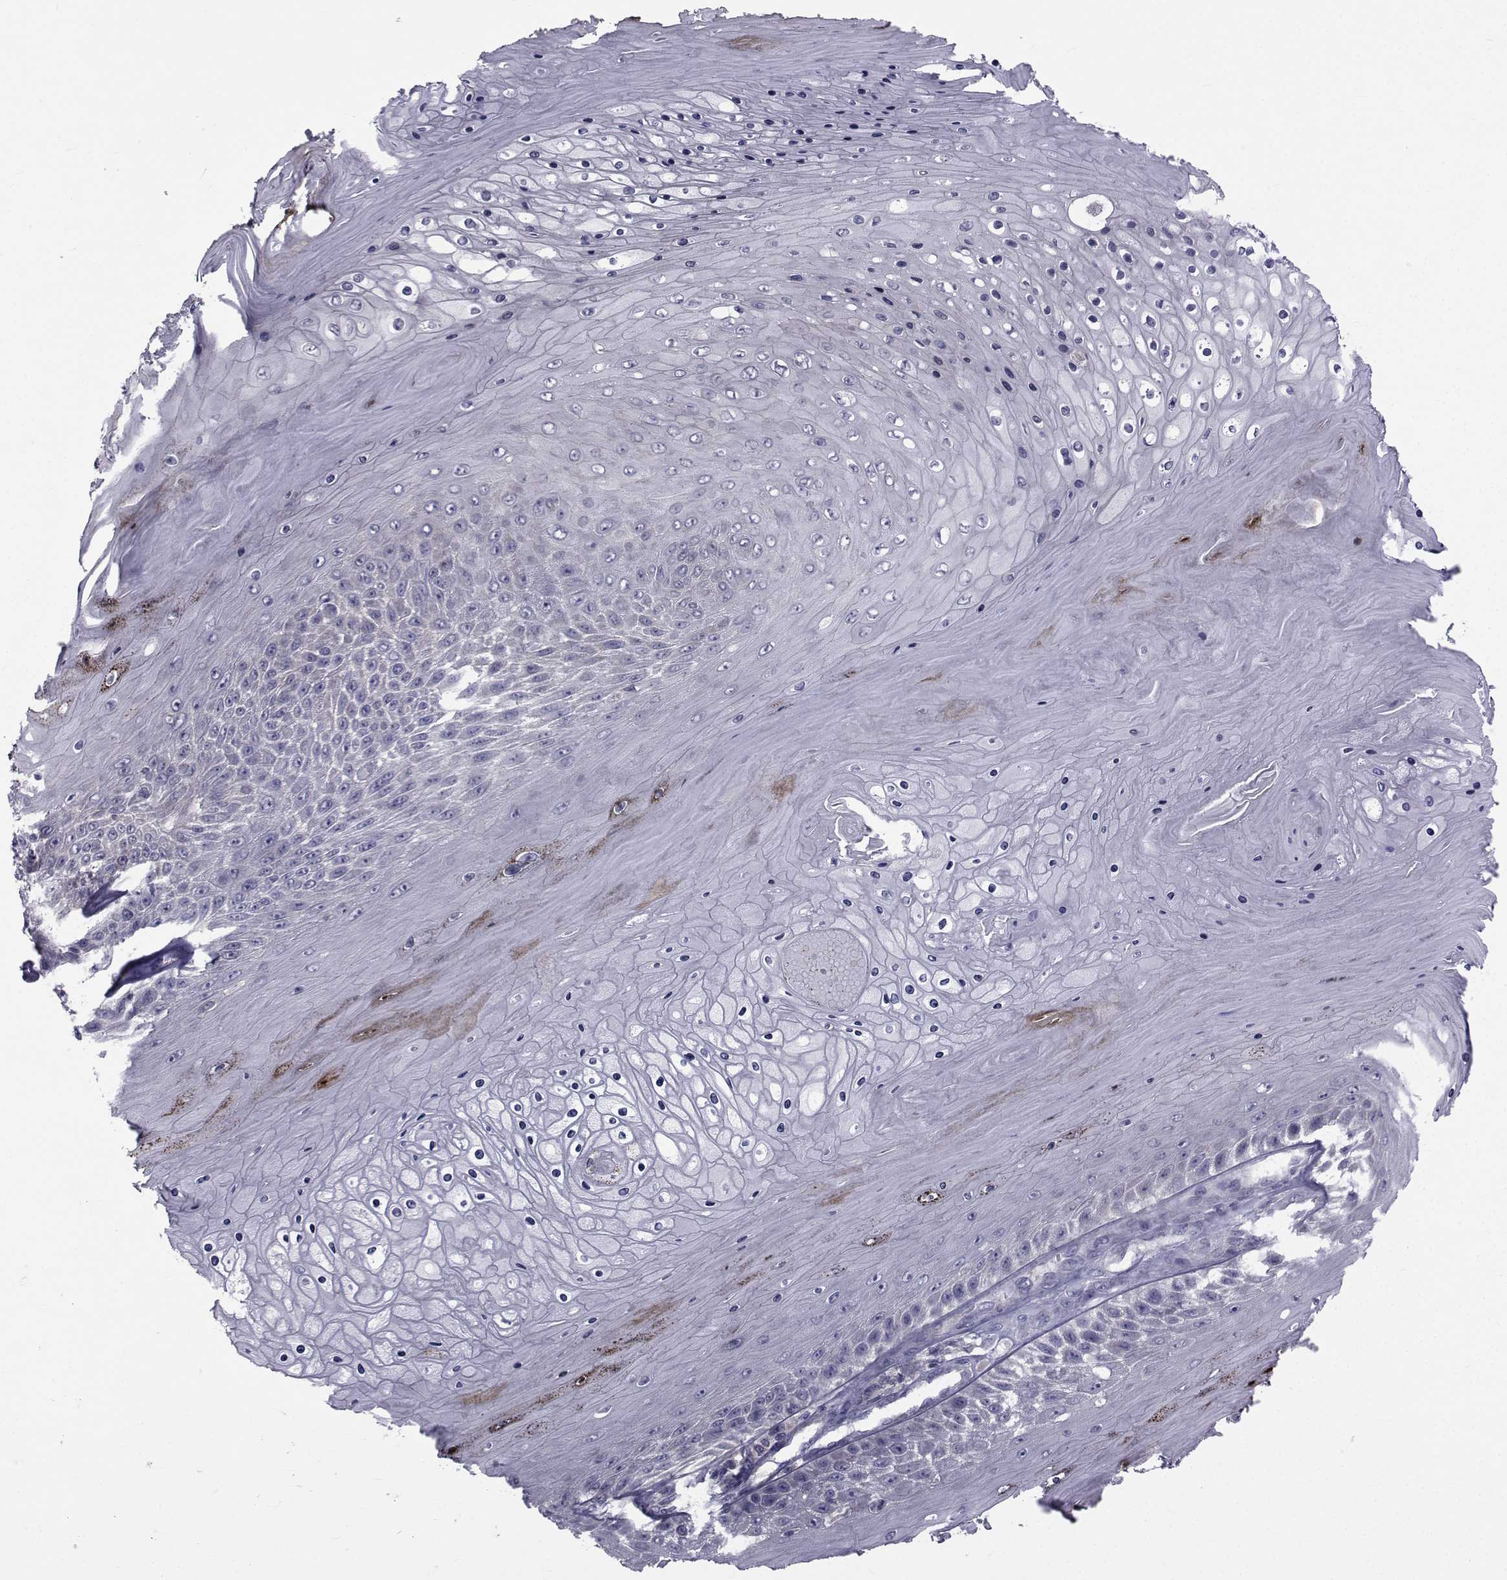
{"staining": {"intensity": "negative", "quantity": "none", "location": "none"}, "tissue": "skin cancer", "cell_type": "Tumor cells", "image_type": "cancer", "snomed": [{"axis": "morphology", "description": "Squamous cell carcinoma, NOS"}, {"axis": "topography", "description": "Skin"}], "caption": "A micrograph of skin cancer (squamous cell carcinoma) stained for a protein displays no brown staining in tumor cells.", "gene": "SLC30A10", "patient": {"sex": "male", "age": 62}}